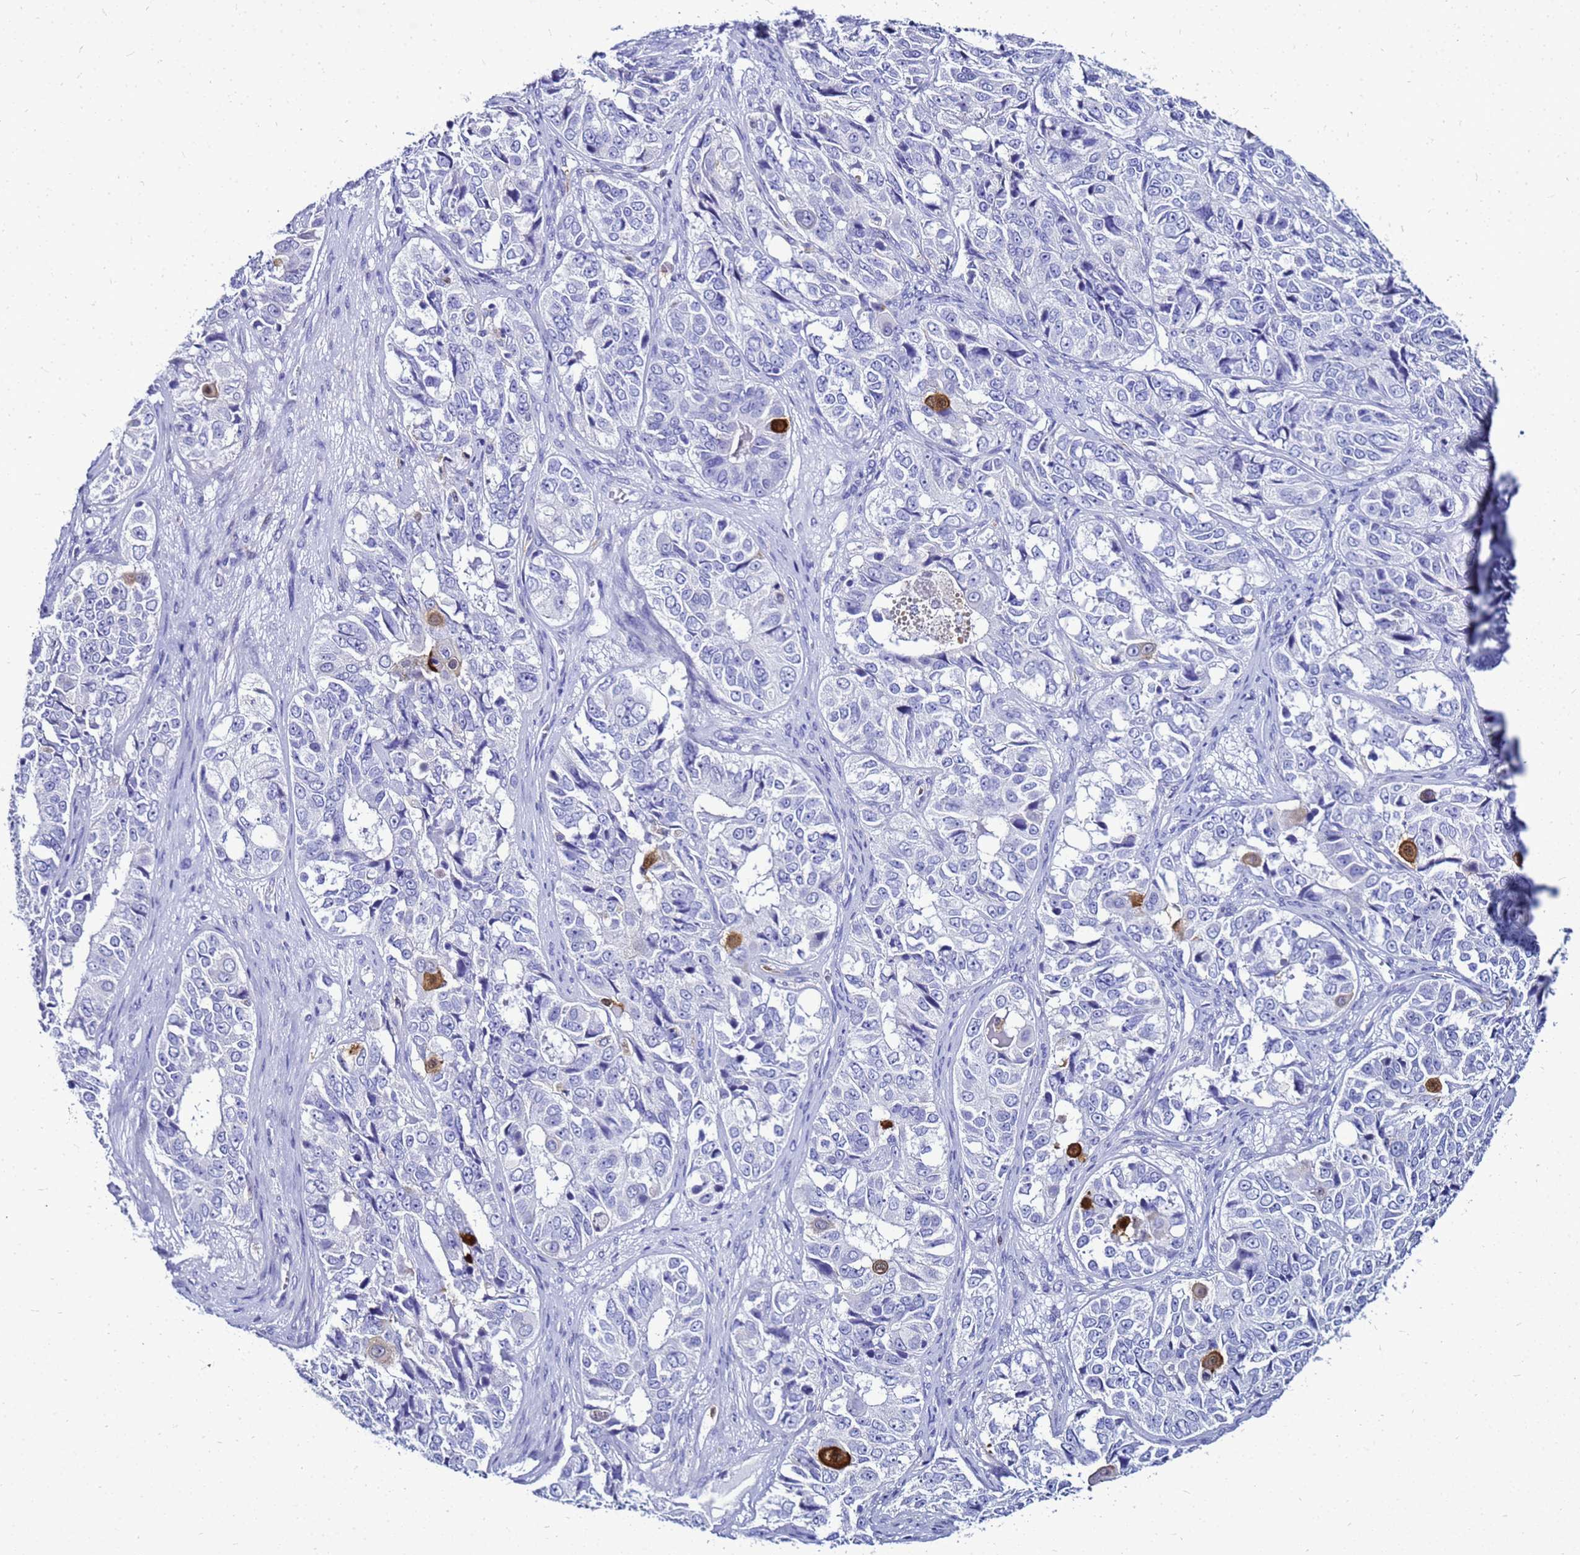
{"staining": {"intensity": "strong", "quantity": "<25%", "location": "cytoplasmic/membranous,nuclear"}, "tissue": "ovarian cancer", "cell_type": "Tumor cells", "image_type": "cancer", "snomed": [{"axis": "morphology", "description": "Carcinoma, endometroid"}, {"axis": "topography", "description": "Ovary"}], "caption": "This histopathology image reveals IHC staining of human ovarian cancer (endometroid carcinoma), with medium strong cytoplasmic/membranous and nuclear positivity in about <25% of tumor cells.", "gene": "CSTA", "patient": {"sex": "female", "age": 51}}